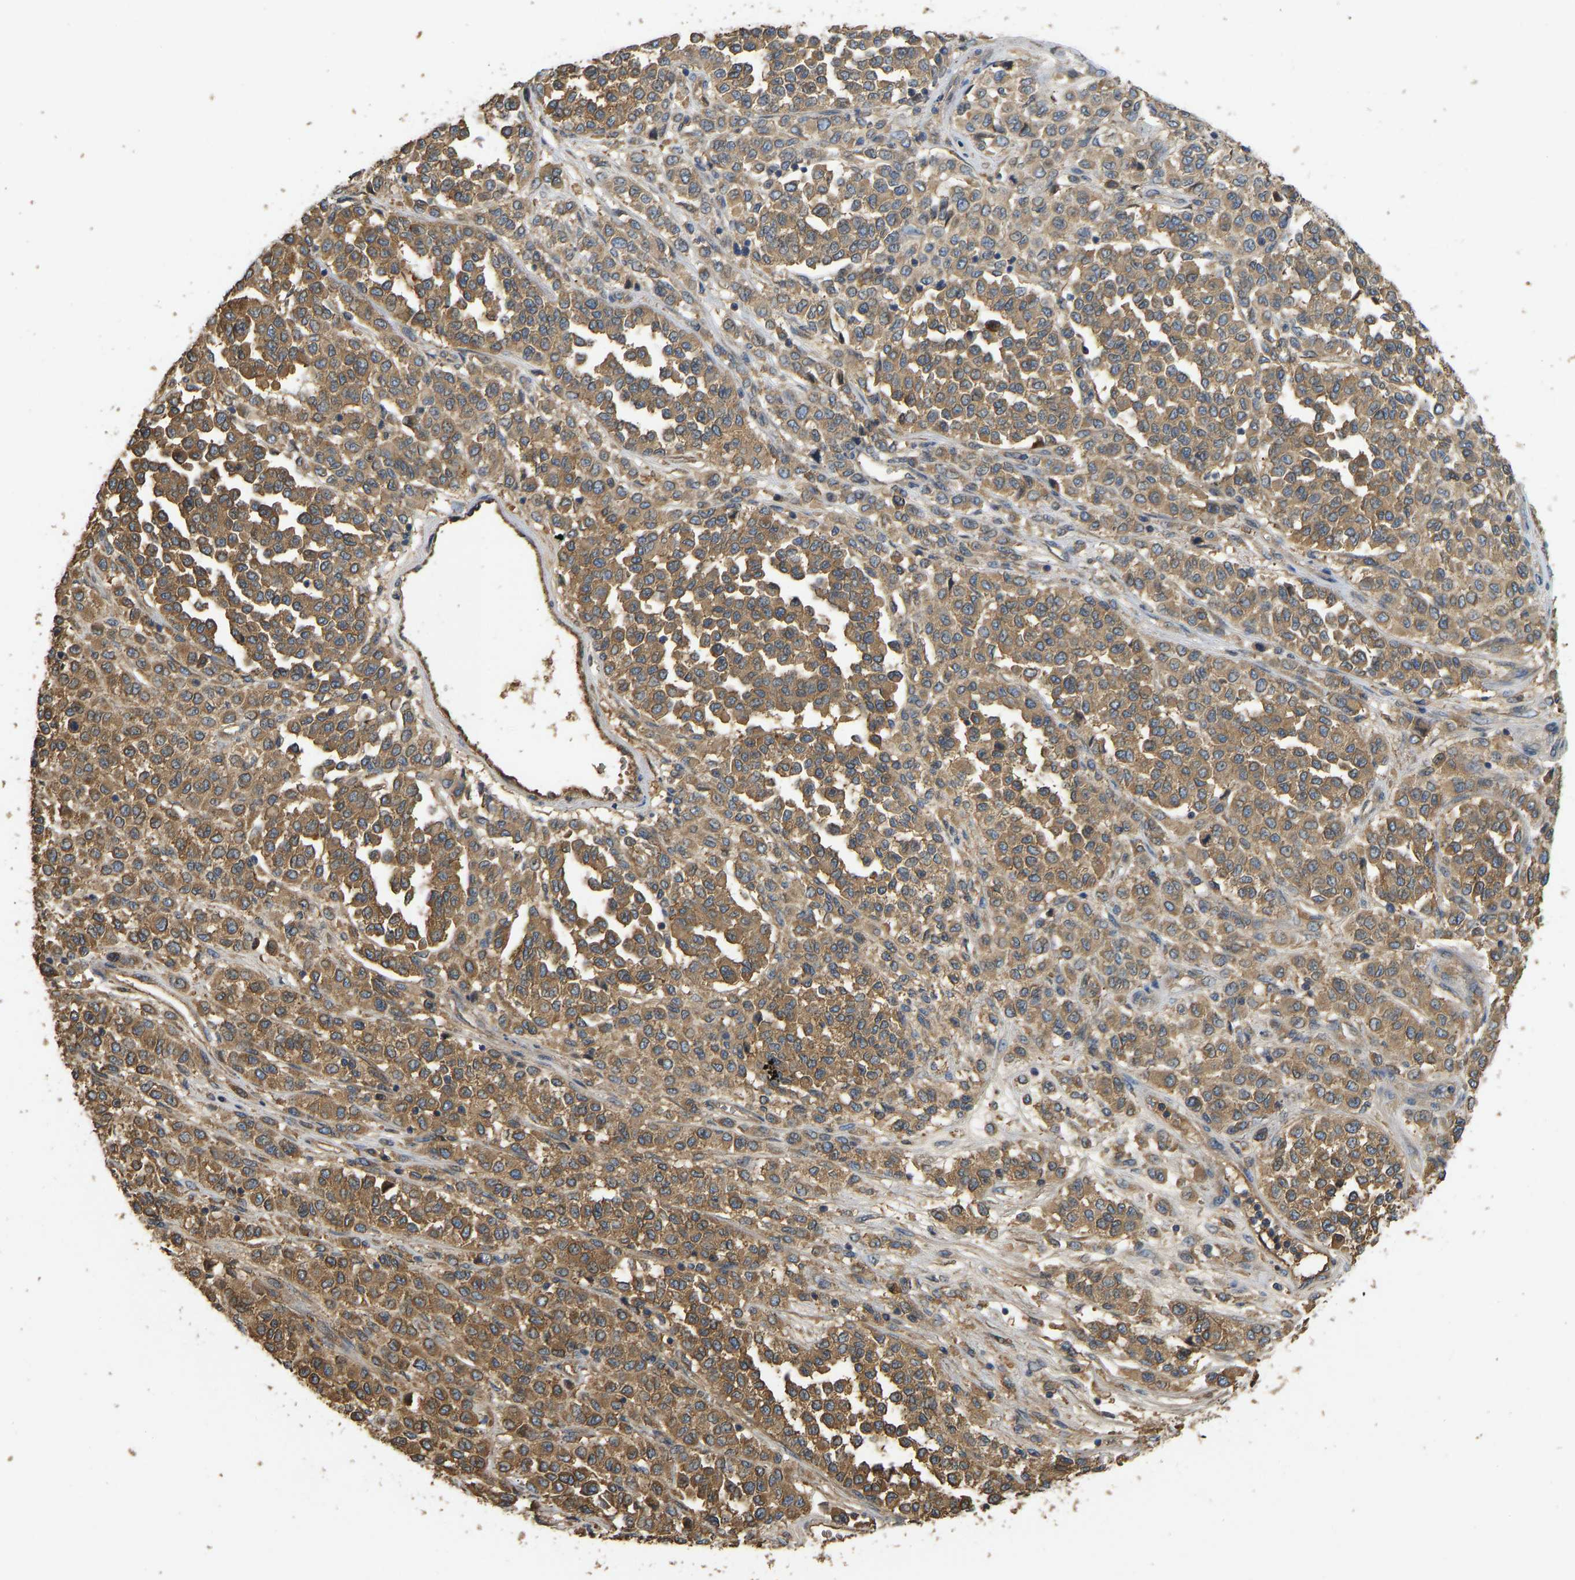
{"staining": {"intensity": "moderate", "quantity": ">75%", "location": "cytoplasmic/membranous"}, "tissue": "melanoma", "cell_type": "Tumor cells", "image_type": "cancer", "snomed": [{"axis": "morphology", "description": "Malignant melanoma, Metastatic site"}, {"axis": "topography", "description": "Pancreas"}], "caption": "The photomicrograph reveals a brown stain indicating the presence of a protein in the cytoplasmic/membranous of tumor cells in melanoma.", "gene": "VCPKMT", "patient": {"sex": "female", "age": 30}}